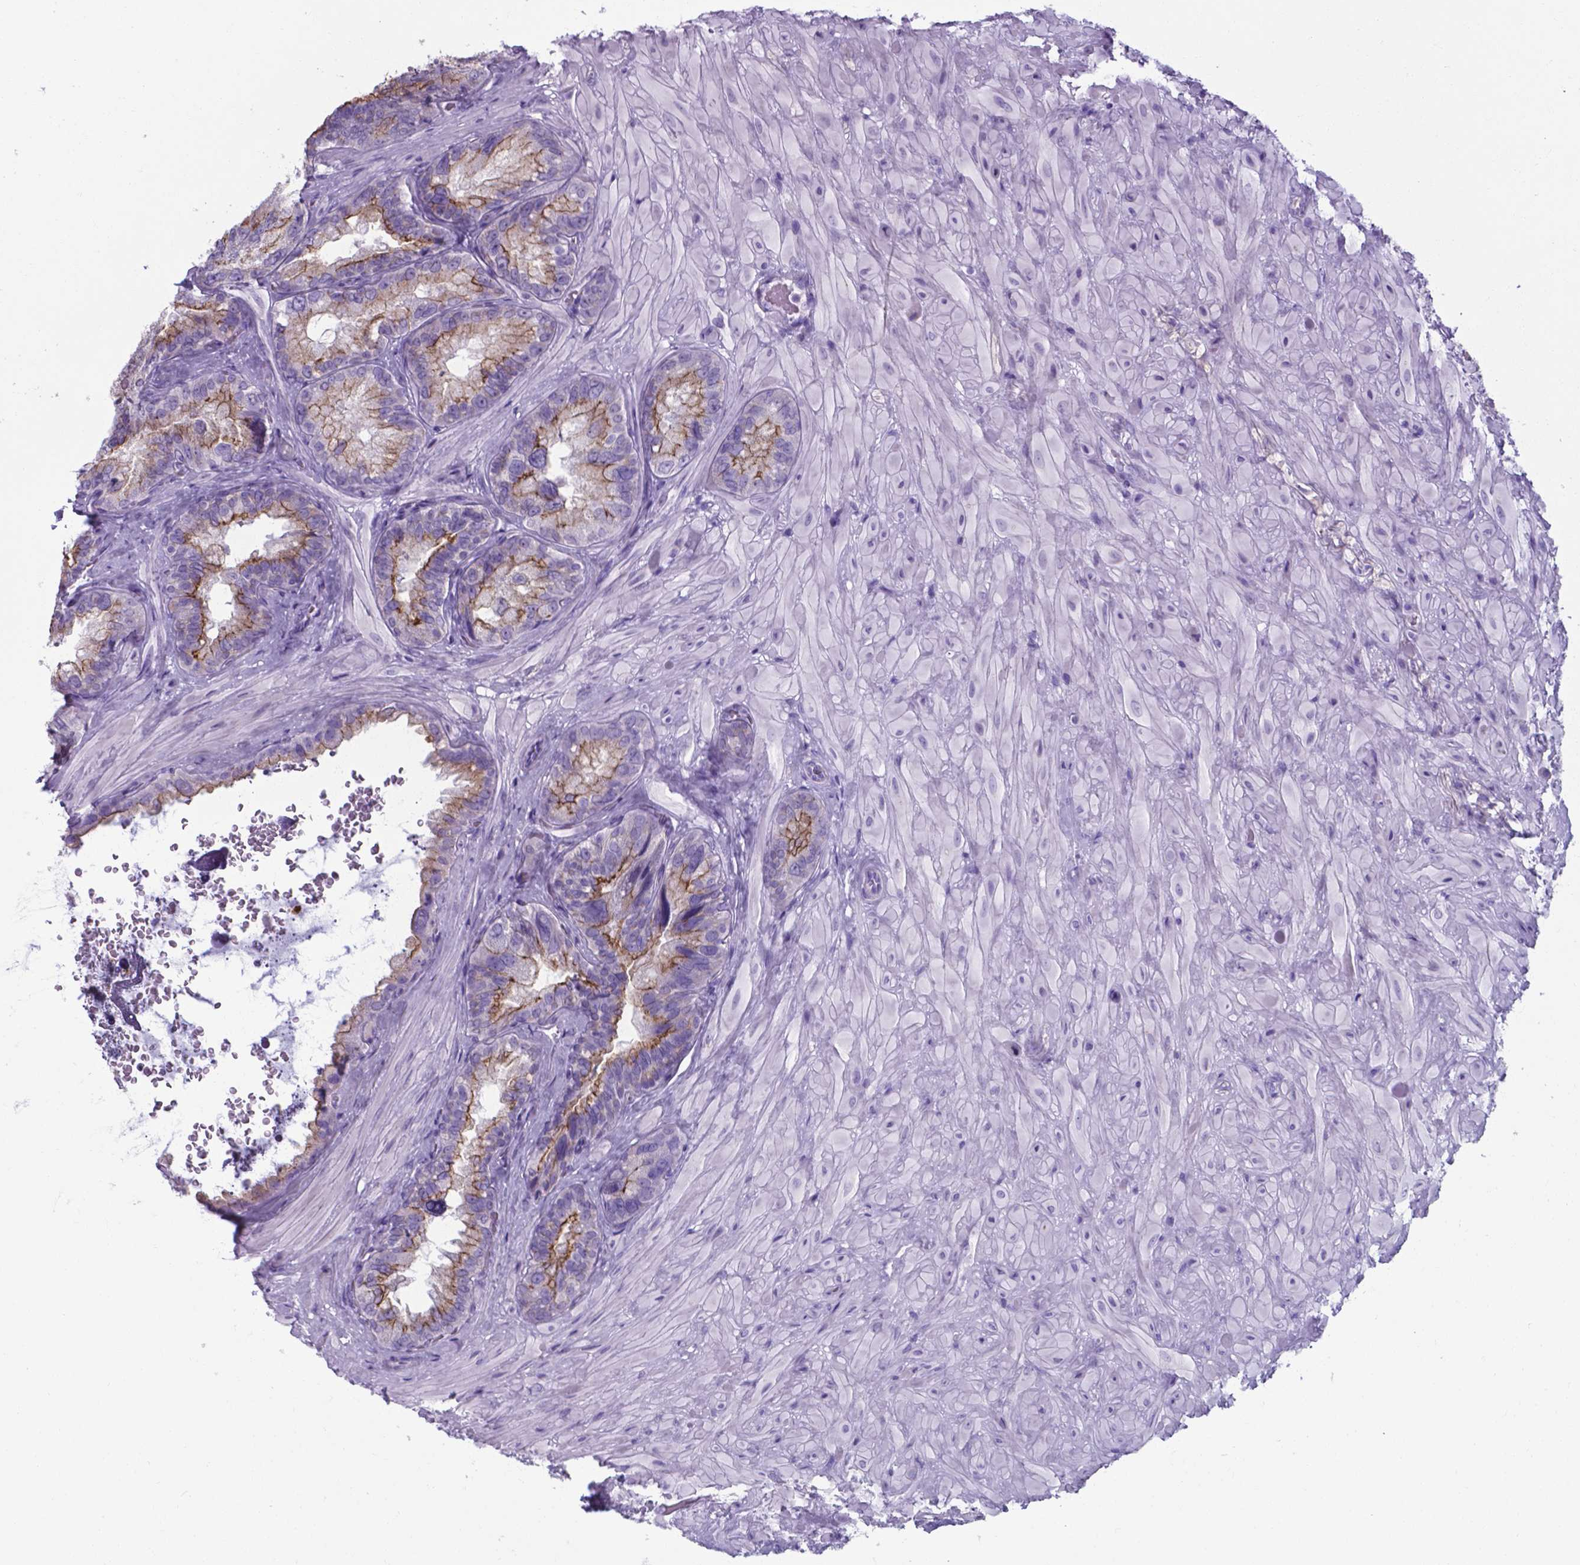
{"staining": {"intensity": "strong", "quantity": ">75%", "location": "cytoplasmic/membranous"}, "tissue": "seminal vesicle", "cell_type": "Glandular cells", "image_type": "normal", "snomed": [{"axis": "morphology", "description": "Normal tissue, NOS"}, {"axis": "topography", "description": "Seminal veicle"}], "caption": "IHC (DAB (3,3'-diaminobenzidine)) staining of unremarkable human seminal vesicle exhibits strong cytoplasmic/membranous protein positivity in about >75% of glandular cells. (brown staining indicates protein expression, while blue staining denotes nuclei).", "gene": "AP5B1", "patient": {"sex": "male", "age": 69}}